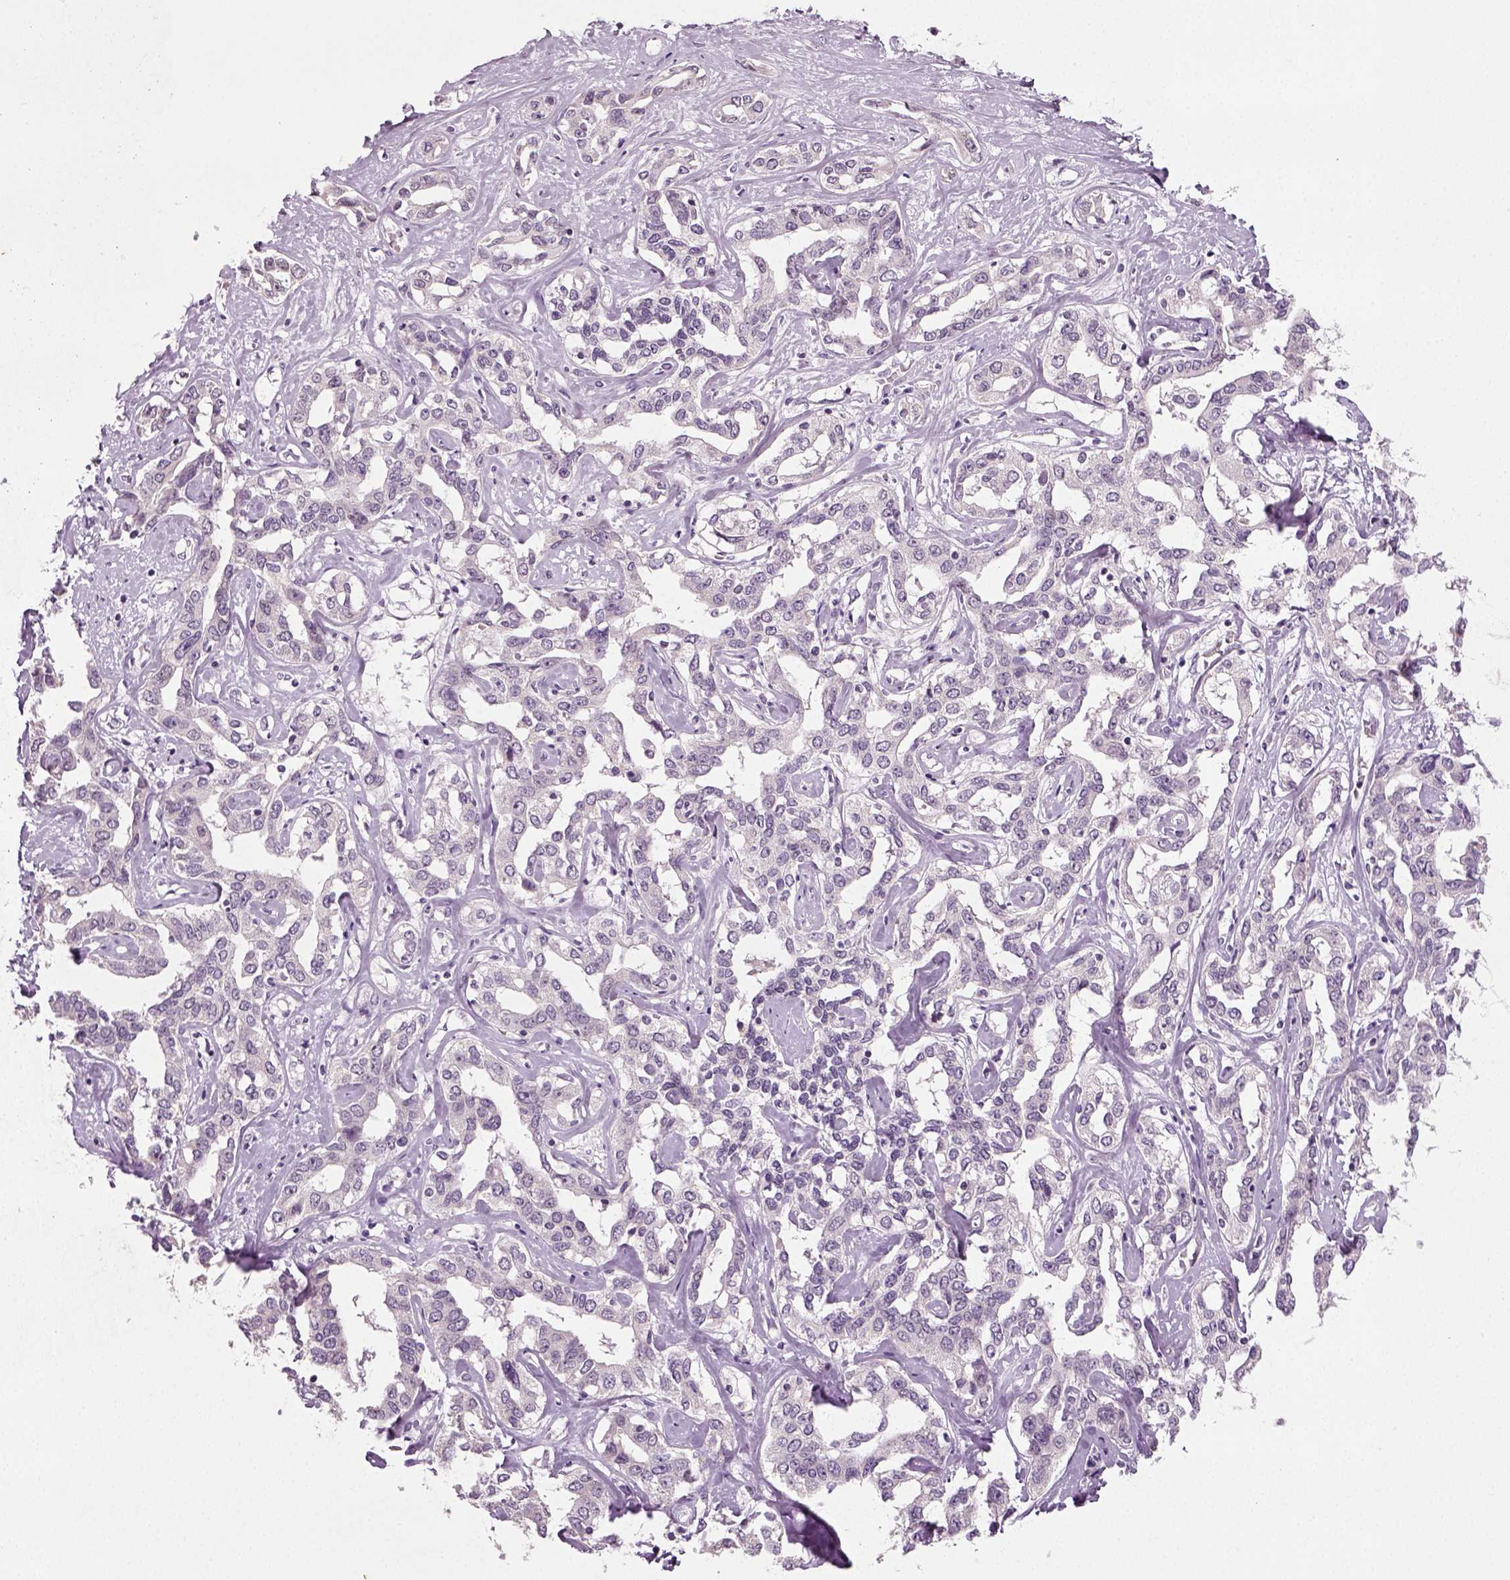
{"staining": {"intensity": "negative", "quantity": "none", "location": "none"}, "tissue": "liver cancer", "cell_type": "Tumor cells", "image_type": "cancer", "snomed": [{"axis": "morphology", "description": "Cholangiocarcinoma"}, {"axis": "topography", "description": "Liver"}], "caption": "Tumor cells show no significant protein staining in liver cholangiocarcinoma. (IHC, brightfield microscopy, high magnification).", "gene": "SYNGAP1", "patient": {"sex": "male", "age": 59}}